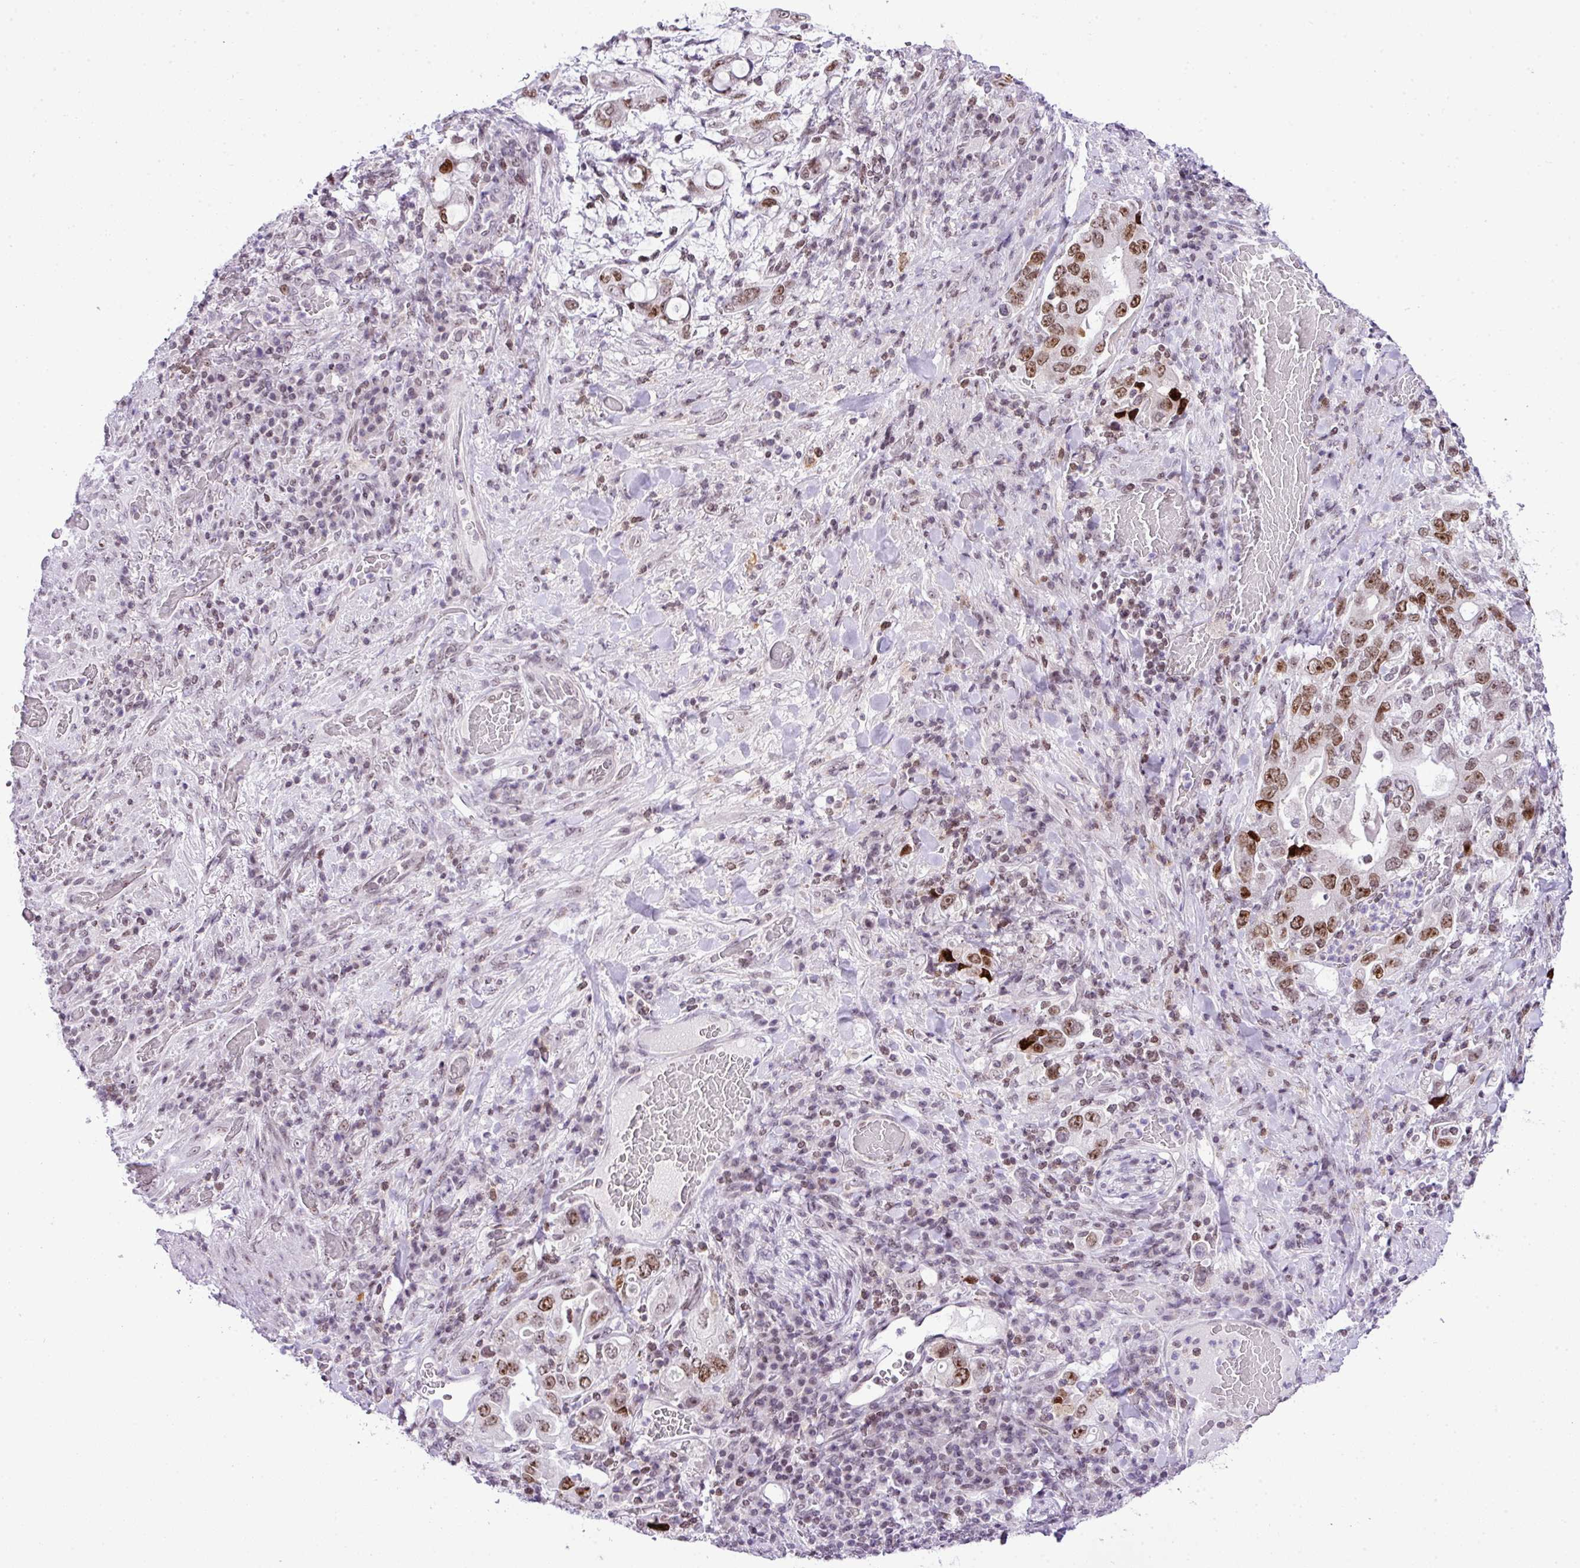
{"staining": {"intensity": "moderate", "quantity": ">75%", "location": "nuclear"}, "tissue": "stomach cancer", "cell_type": "Tumor cells", "image_type": "cancer", "snomed": [{"axis": "morphology", "description": "Adenocarcinoma, NOS"}, {"axis": "topography", "description": "Stomach, upper"}, {"axis": "topography", "description": "Stomach"}], "caption": "Immunohistochemical staining of stomach cancer (adenocarcinoma) displays medium levels of moderate nuclear protein staining in approximately >75% of tumor cells.", "gene": "CCDC137", "patient": {"sex": "male", "age": 62}}